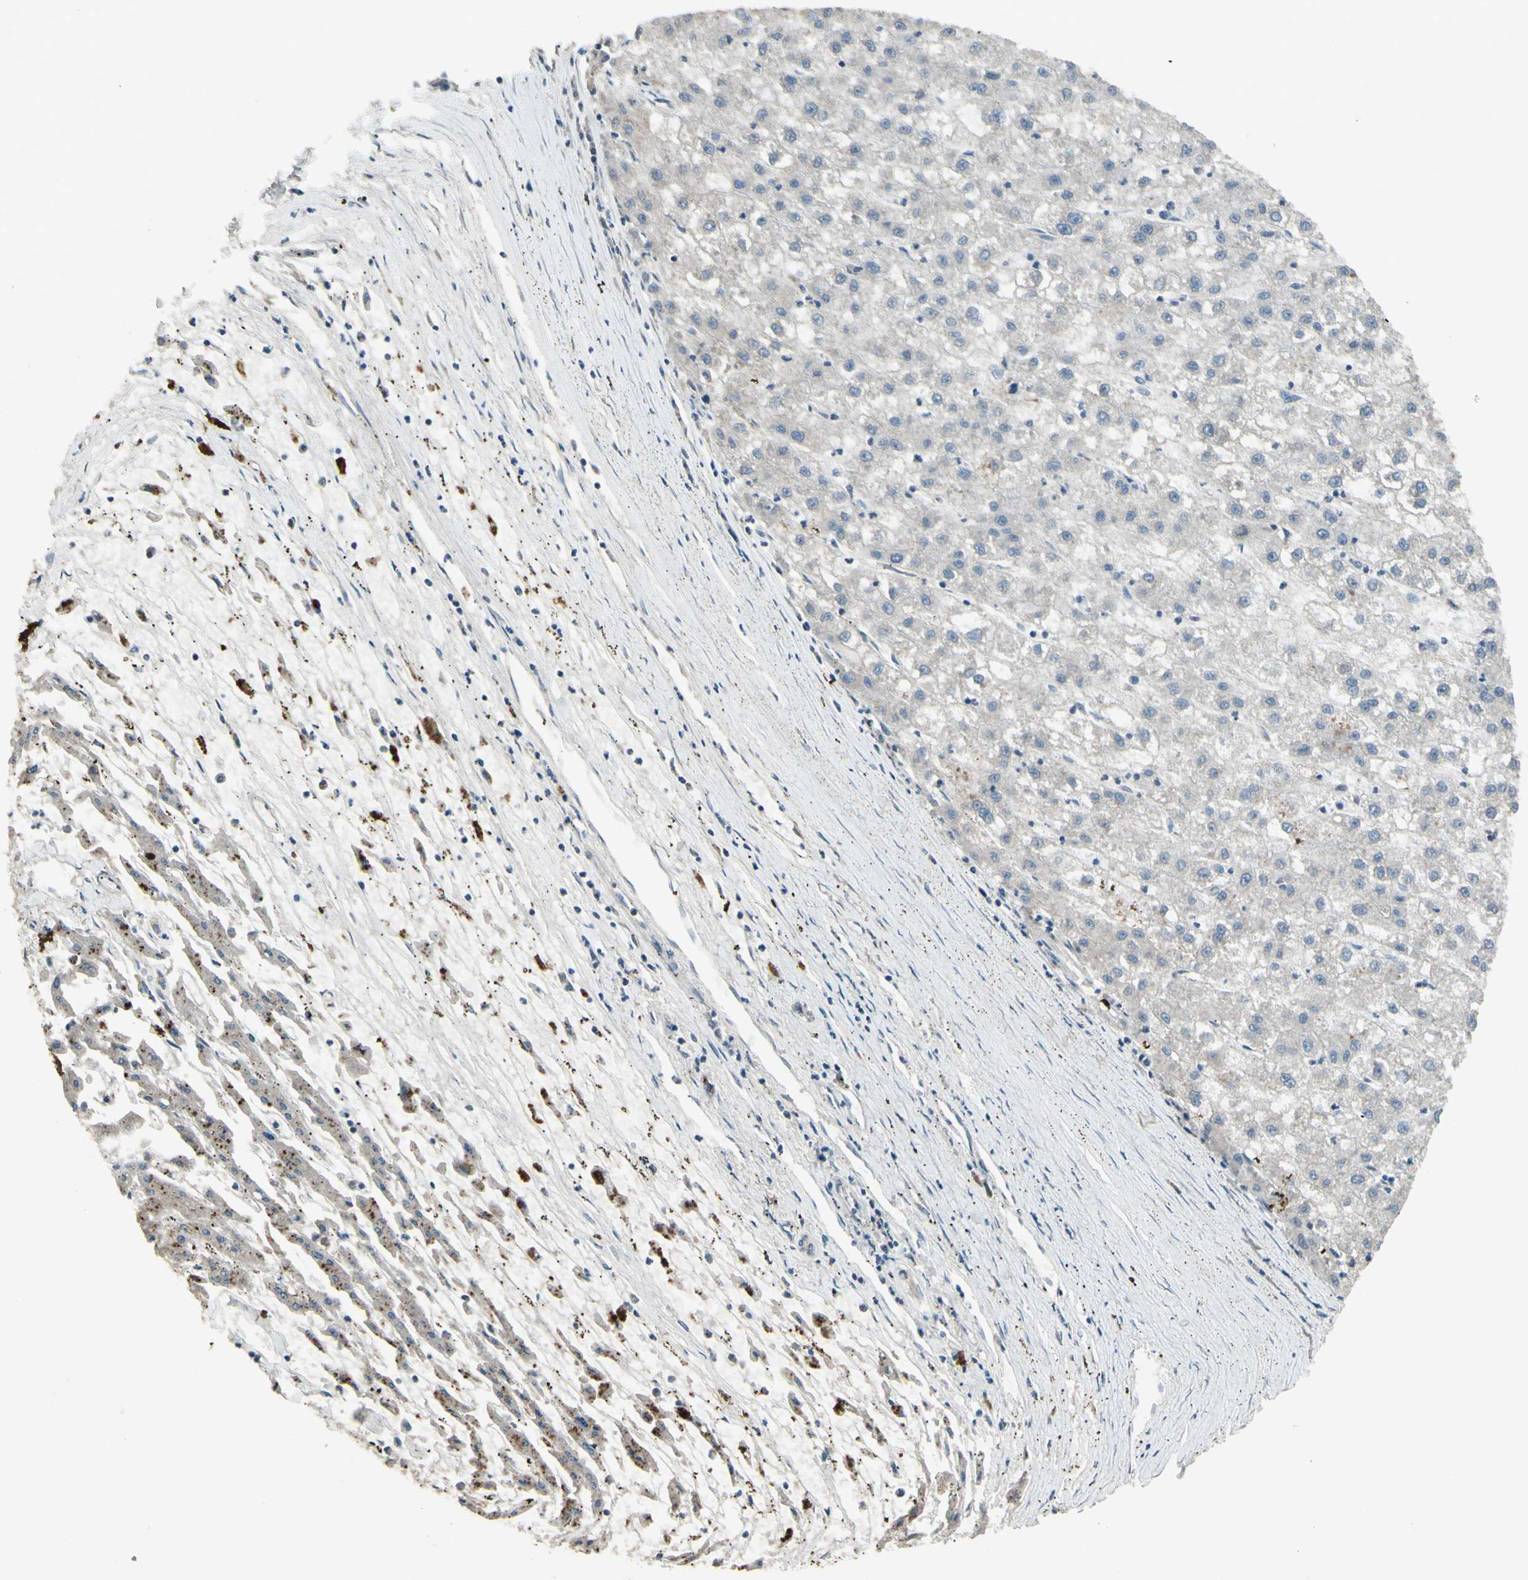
{"staining": {"intensity": "negative", "quantity": "none", "location": "none"}, "tissue": "liver cancer", "cell_type": "Tumor cells", "image_type": "cancer", "snomed": [{"axis": "morphology", "description": "Carcinoma, Hepatocellular, NOS"}, {"axis": "topography", "description": "Liver"}], "caption": "Tumor cells are negative for protein expression in human hepatocellular carcinoma (liver). (DAB immunohistochemistry (IHC), high magnification).", "gene": "TIMM21", "patient": {"sex": "male", "age": 72}}